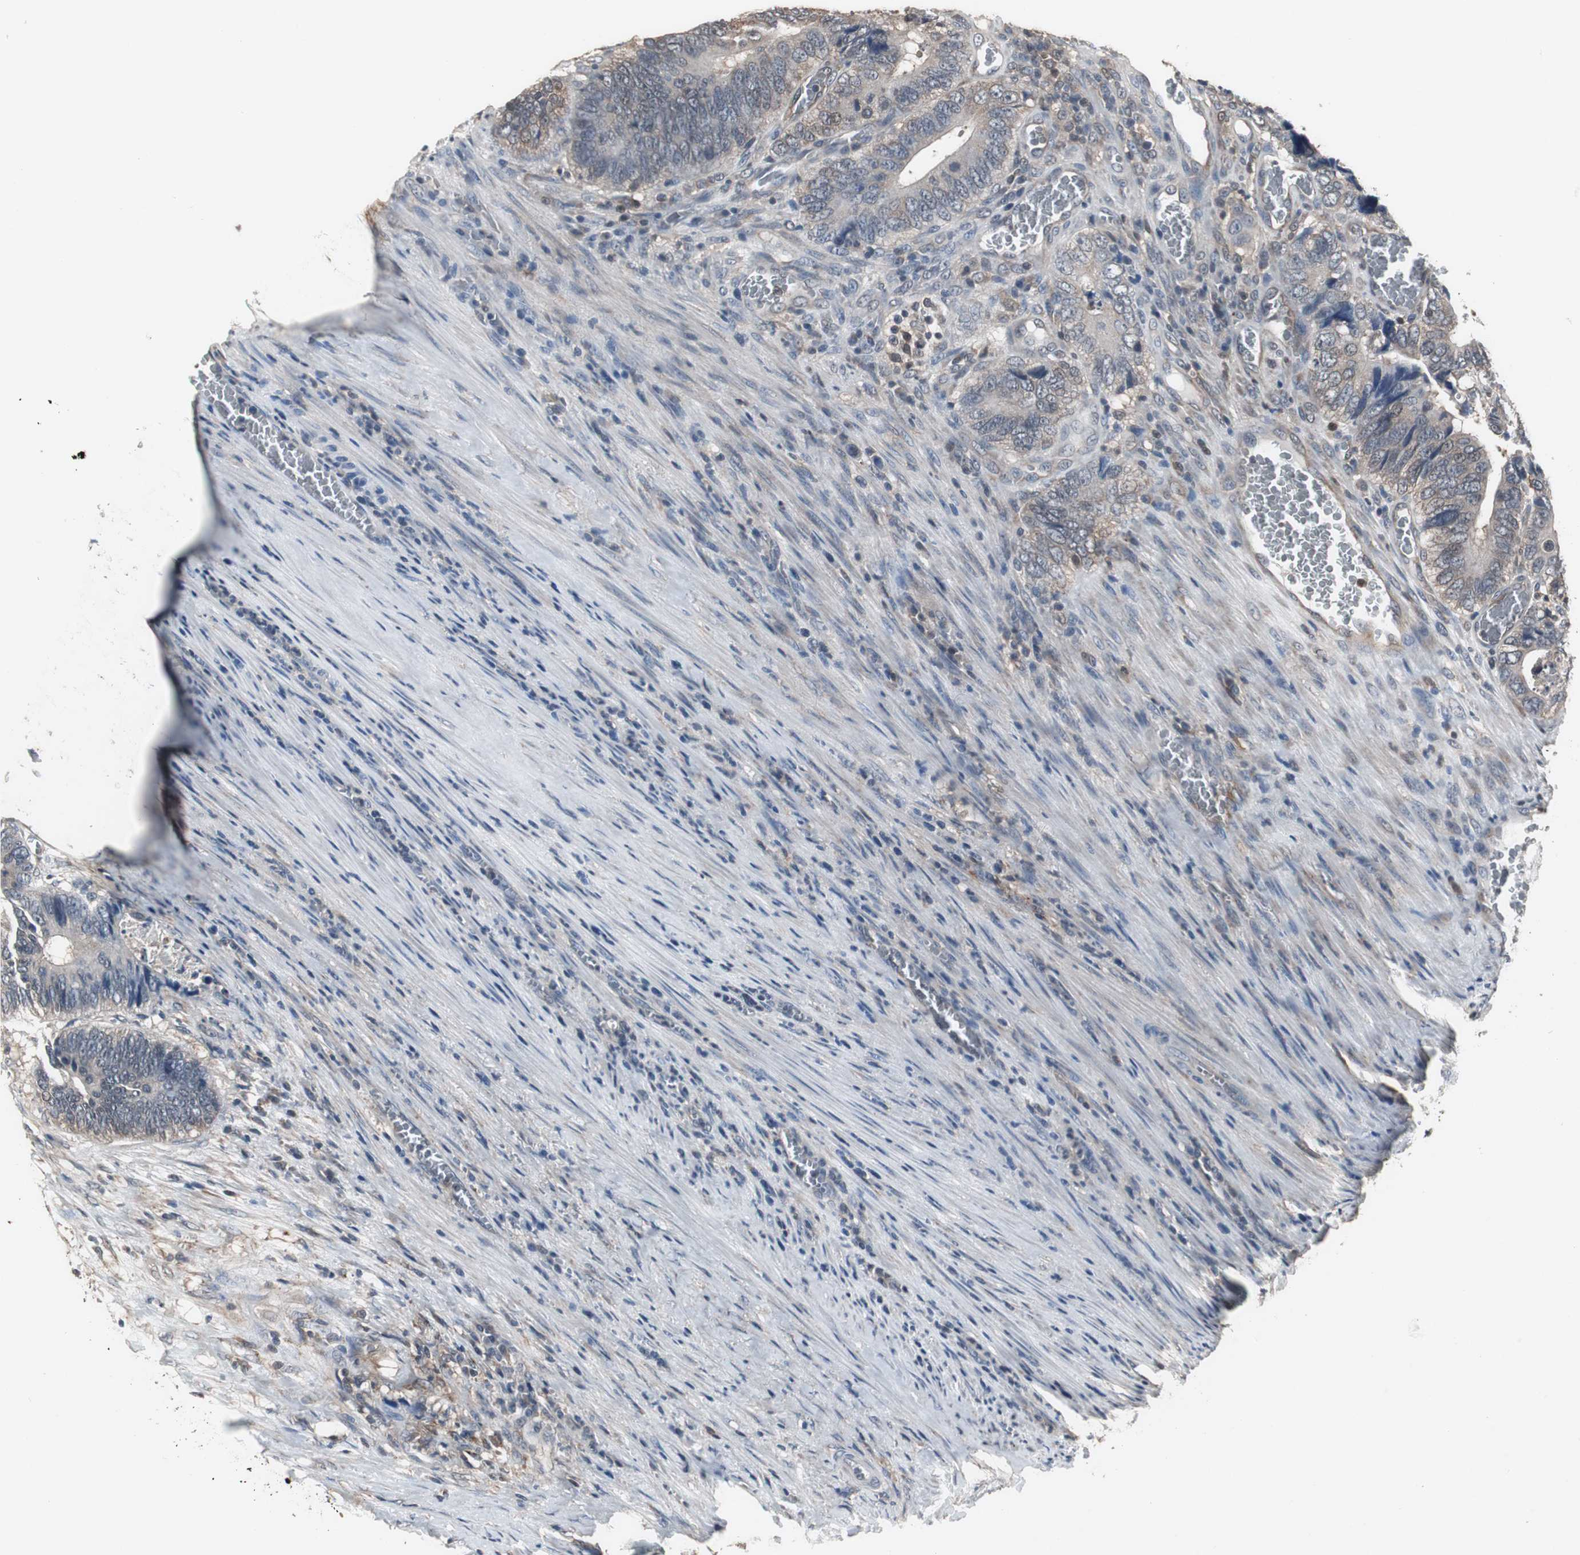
{"staining": {"intensity": "moderate", "quantity": ">75%", "location": "cytoplasmic/membranous"}, "tissue": "colorectal cancer", "cell_type": "Tumor cells", "image_type": "cancer", "snomed": [{"axis": "morphology", "description": "Adenocarcinoma, NOS"}, {"axis": "topography", "description": "Colon"}], "caption": "Human colorectal cancer (adenocarcinoma) stained with a brown dye reveals moderate cytoplasmic/membranous positive expression in about >75% of tumor cells.", "gene": "ZSCAN22", "patient": {"sex": "male", "age": 72}}